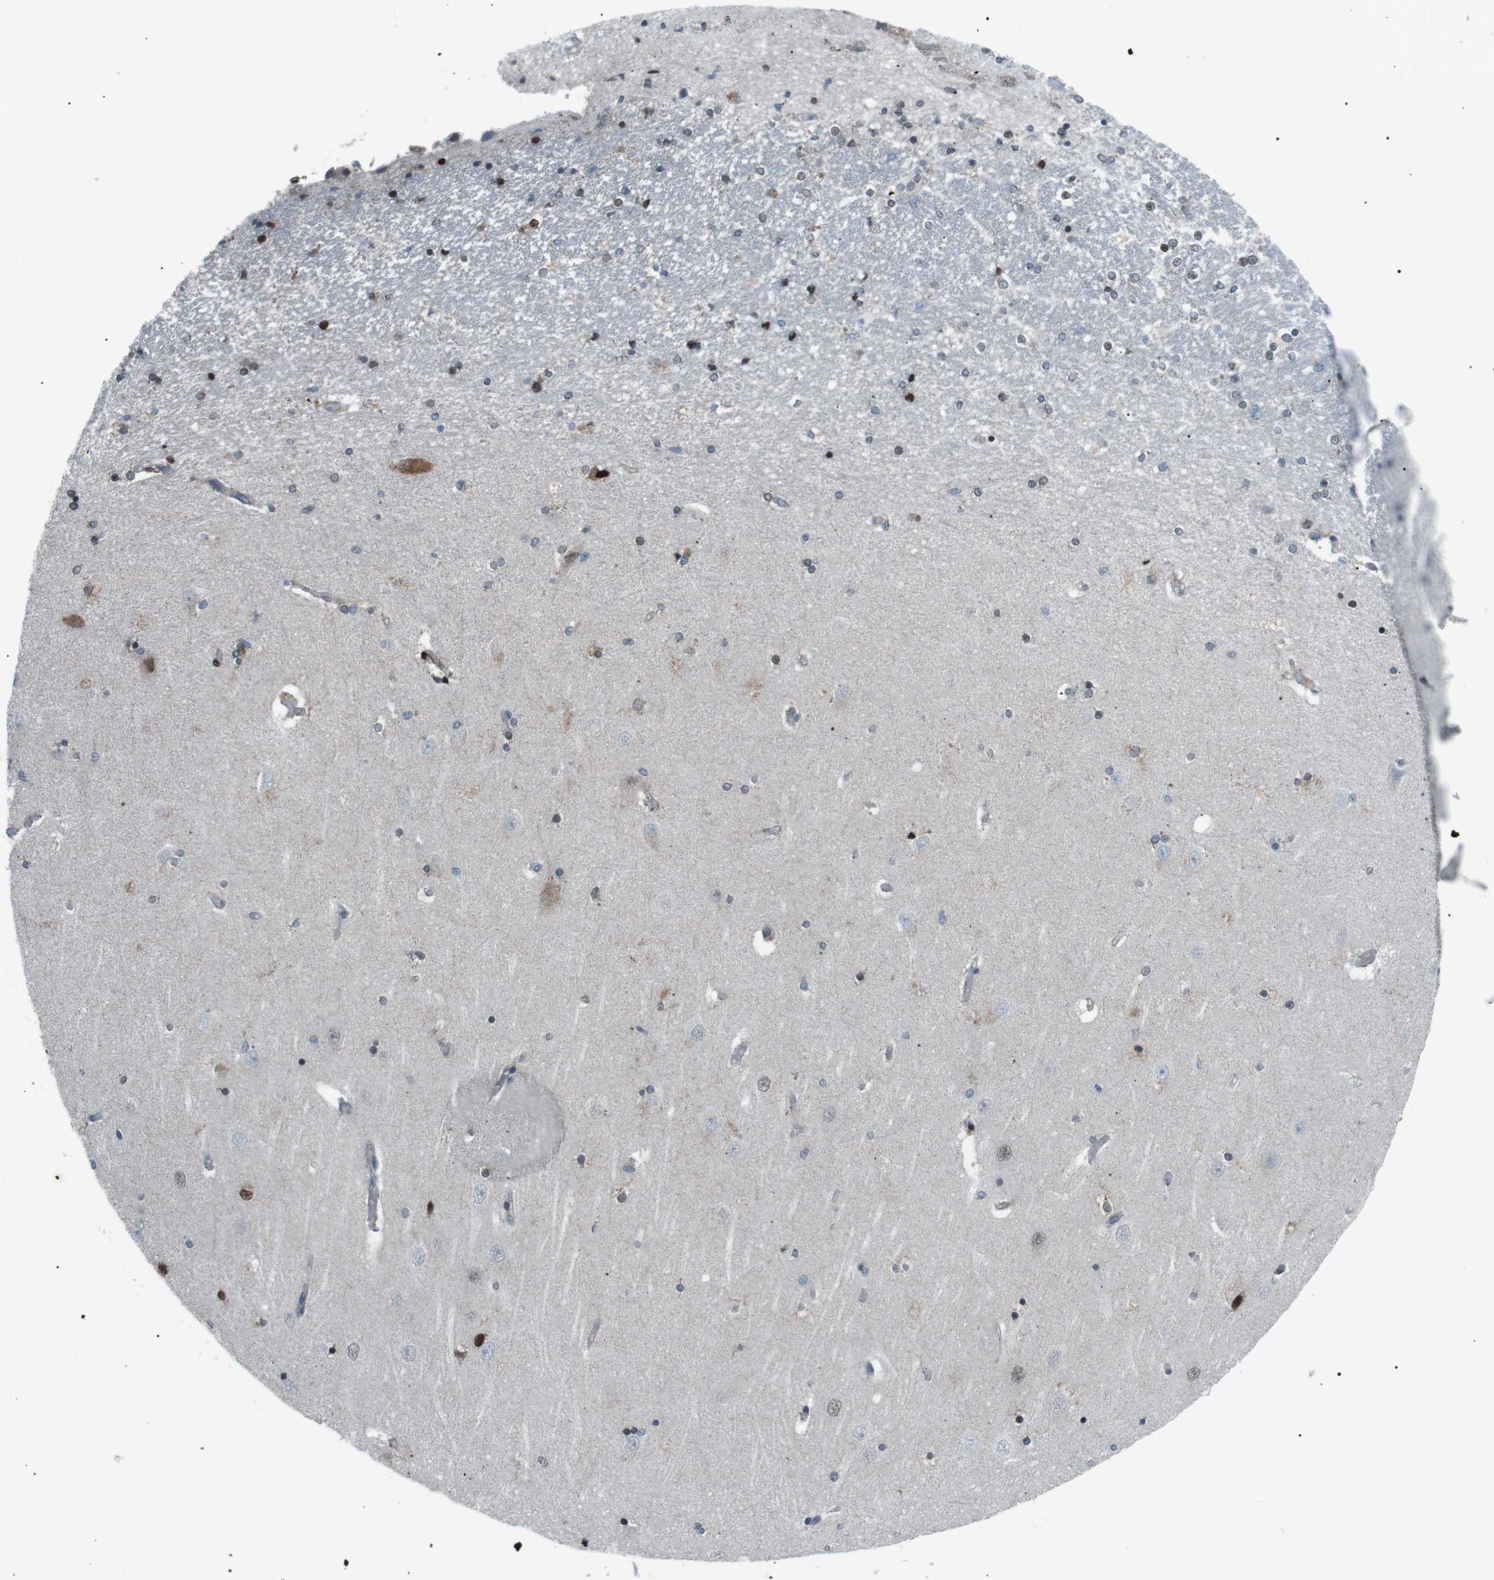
{"staining": {"intensity": "moderate", "quantity": "<25%", "location": "nuclear"}, "tissue": "hippocampus", "cell_type": "Glial cells", "image_type": "normal", "snomed": [{"axis": "morphology", "description": "Normal tissue, NOS"}, {"axis": "topography", "description": "Hippocampus"}], "caption": "This micrograph reveals normal hippocampus stained with immunohistochemistry to label a protein in brown. The nuclear of glial cells show moderate positivity for the protein. Nuclei are counter-stained blue.", "gene": "ARID5B", "patient": {"sex": "female", "age": 54}}